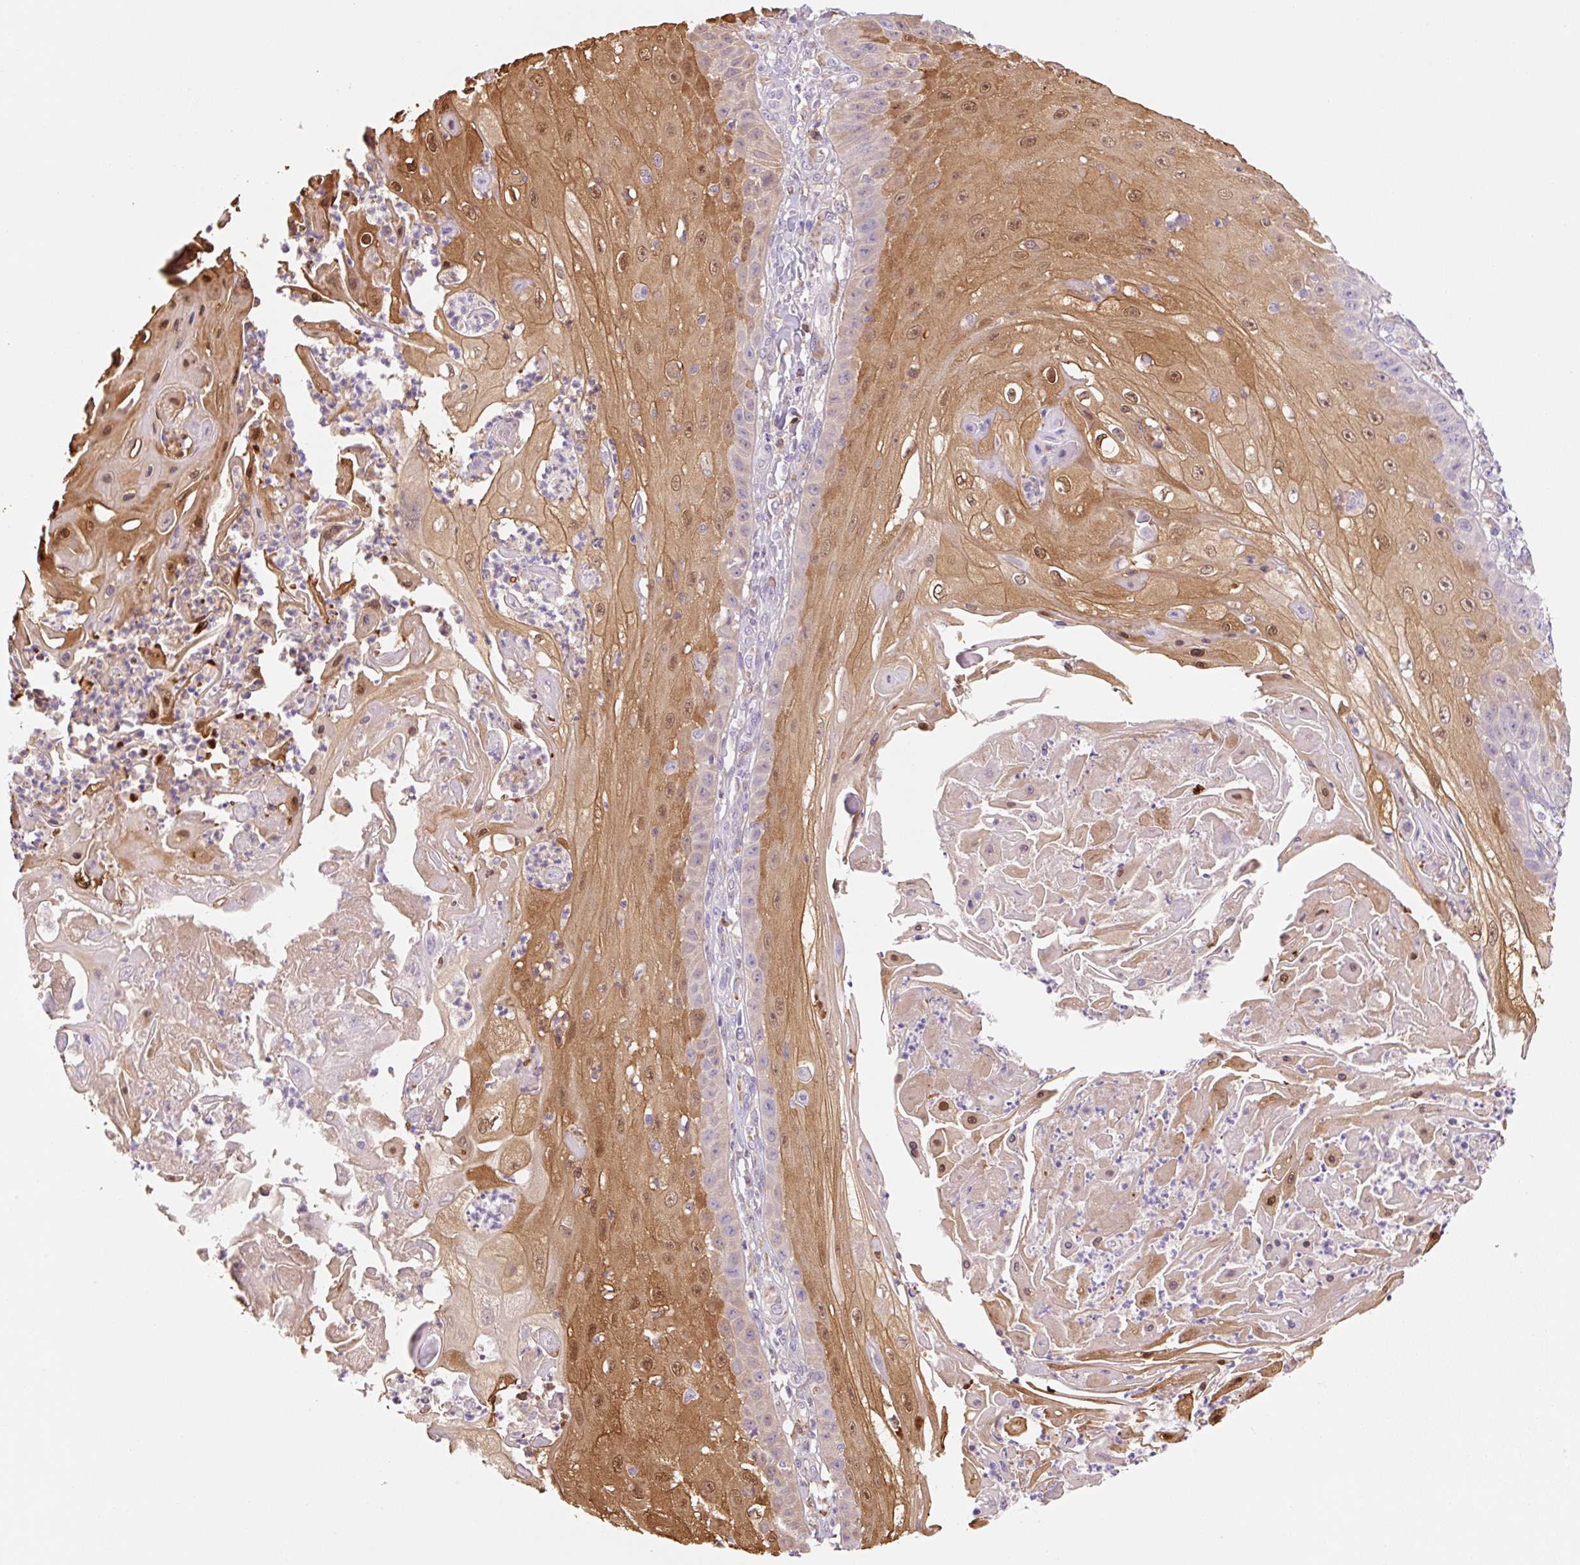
{"staining": {"intensity": "moderate", "quantity": ">75%", "location": "cytoplasmic/membranous,nuclear"}, "tissue": "skin cancer", "cell_type": "Tumor cells", "image_type": "cancer", "snomed": [{"axis": "morphology", "description": "Squamous cell carcinoma, NOS"}, {"axis": "topography", "description": "Skin"}], "caption": "A brown stain labels moderate cytoplasmic/membranous and nuclear staining of a protein in human skin cancer (squamous cell carcinoma) tumor cells.", "gene": "FABP5", "patient": {"sex": "male", "age": 70}}